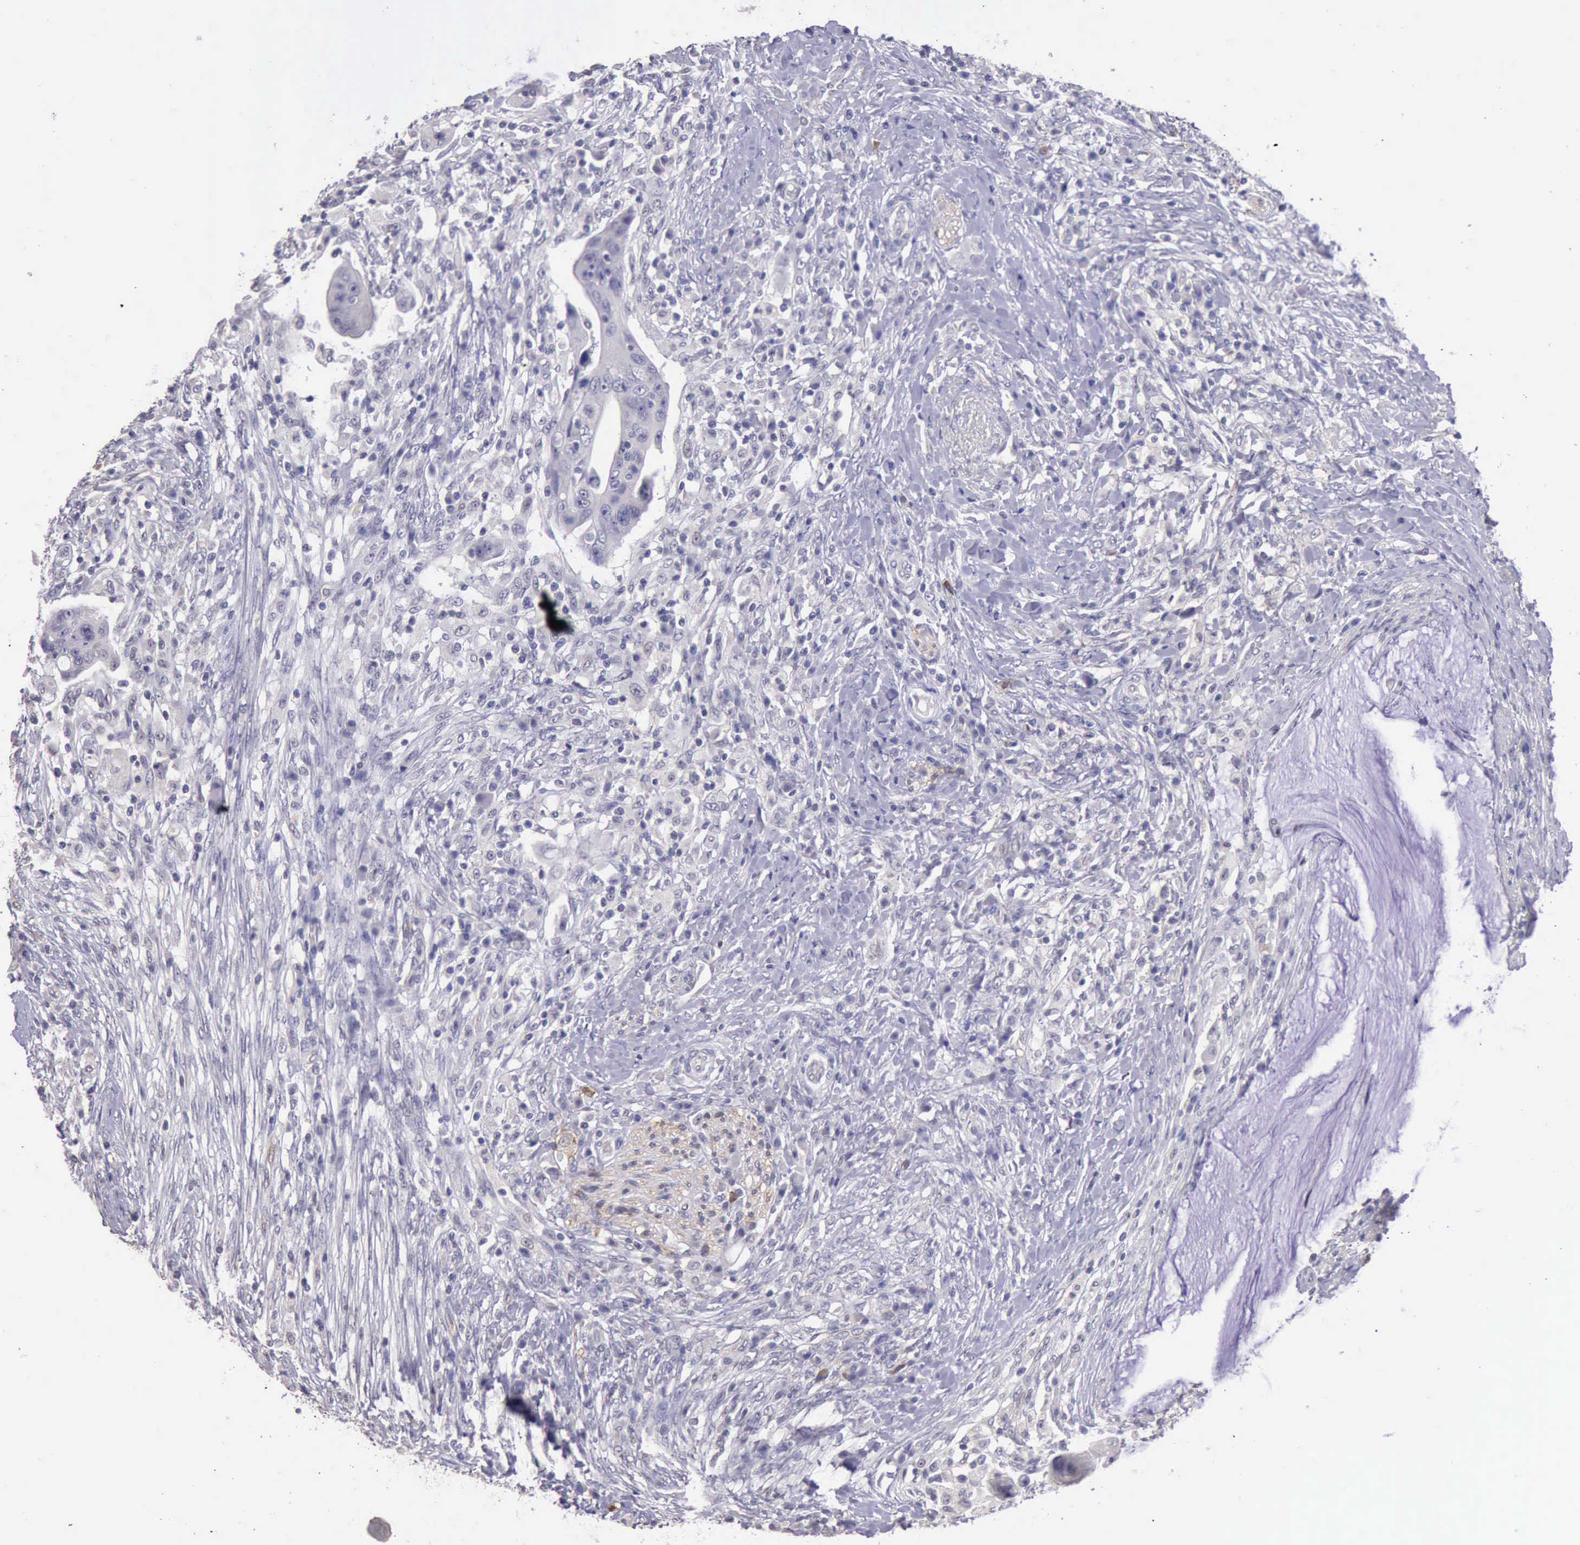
{"staining": {"intensity": "negative", "quantity": "none", "location": "none"}, "tissue": "colorectal cancer", "cell_type": "Tumor cells", "image_type": "cancer", "snomed": [{"axis": "morphology", "description": "Adenocarcinoma, NOS"}, {"axis": "topography", "description": "Rectum"}], "caption": "Colorectal adenocarcinoma was stained to show a protein in brown. There is no significant staining in tumor cells. (Brightfield microscopy of DAB IHC at high magnification).", "gene": "KCND1", "patient": {"sex": "female", "age": 71}}